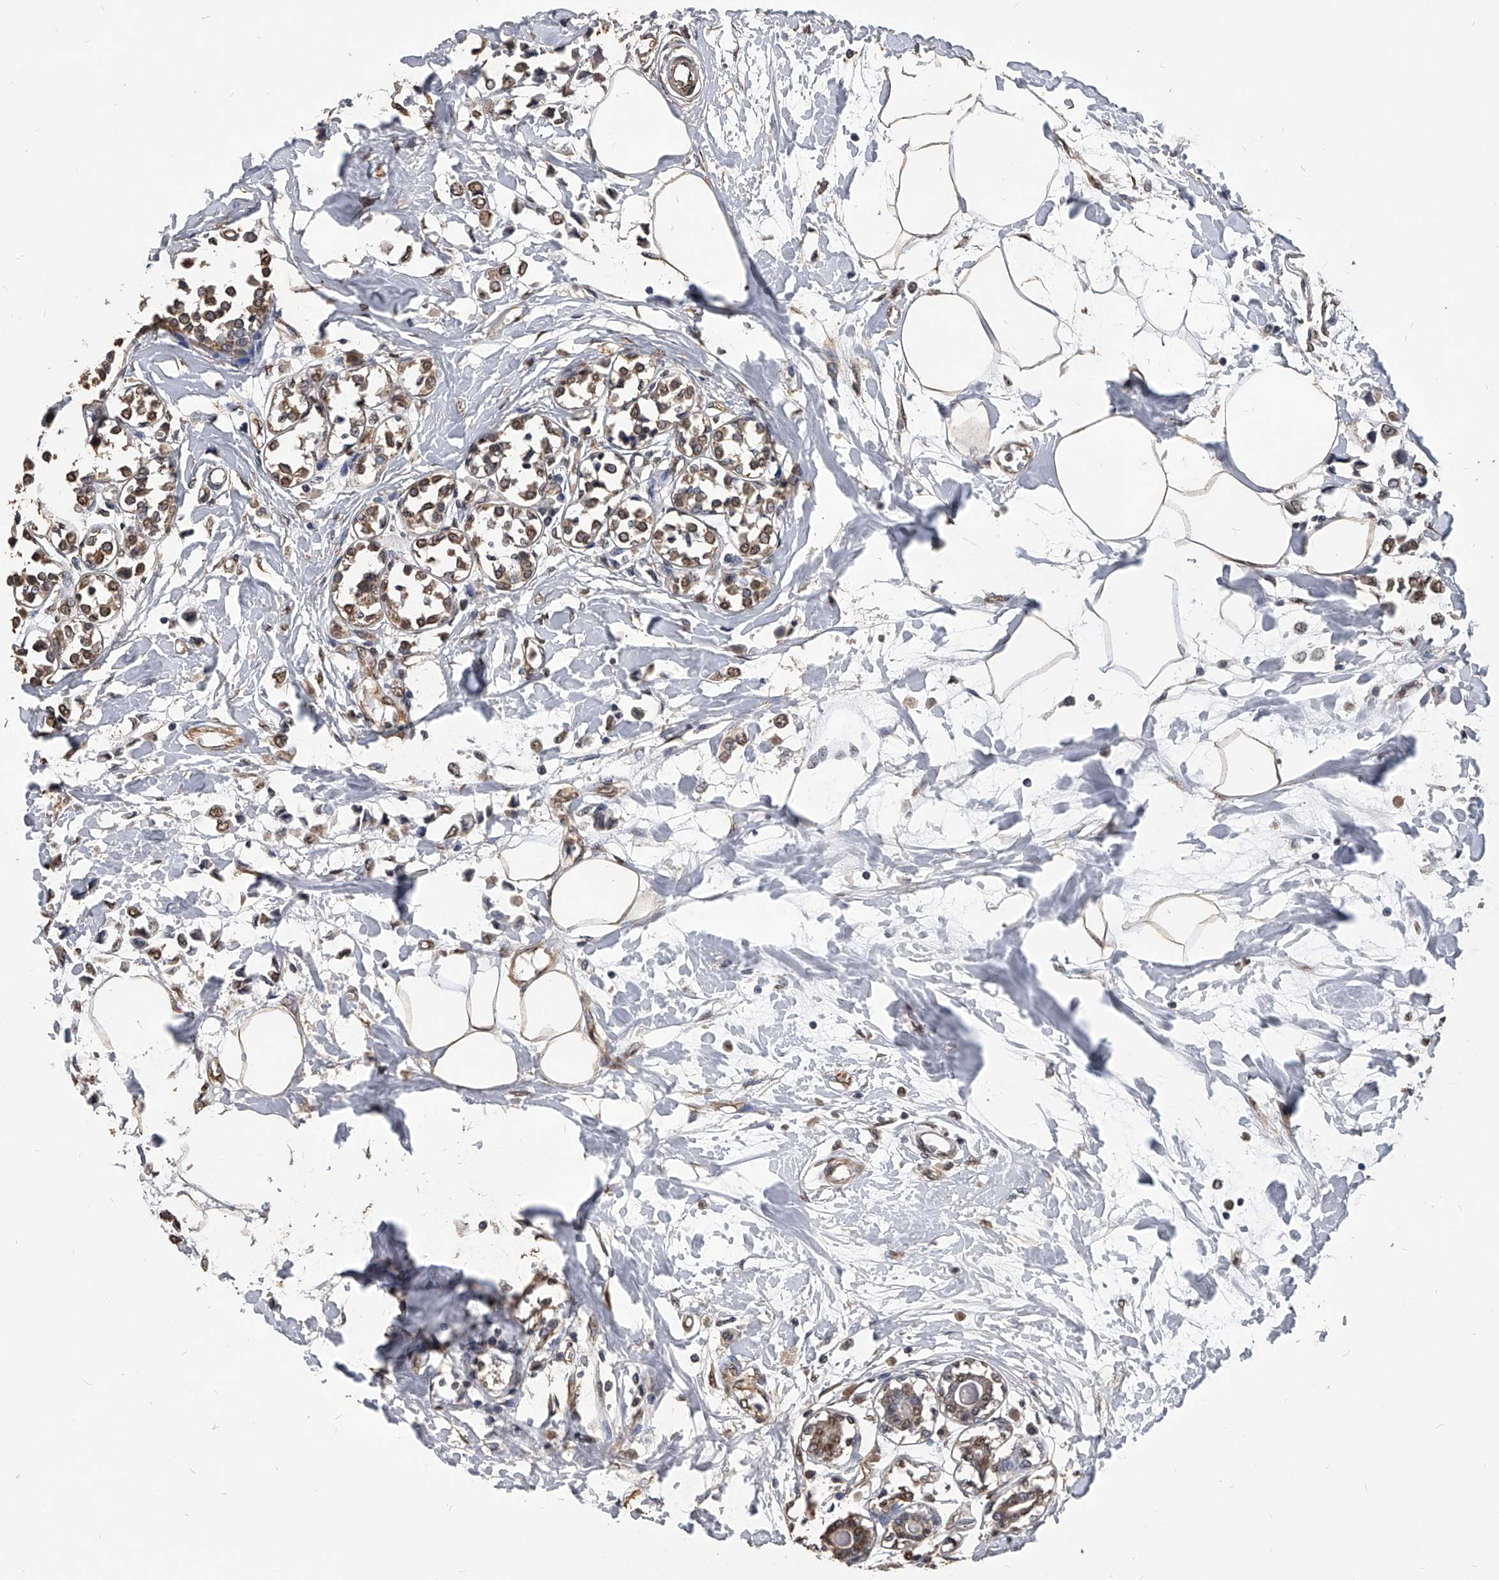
{"staining": {"intensity": "weak", "quantity": ">75%", "location": "cytoplasmic/membranous"}, "tissue": "breast cancer", "cell_type": "Tumor cells", "image_type": "cancer", "snomed": [{"axis": "morphology", "description": "Lobular carcinoma"}, {"axis": "topography", "description": "Breast"}], "caption": "Weak cytoplasmic/membranous protein expression is appreciated in approximately >75% of tumor cells in breast lobular carcinoma.", "gene": "FBXL4", "patient": {"sex": "female", "age": 51}}